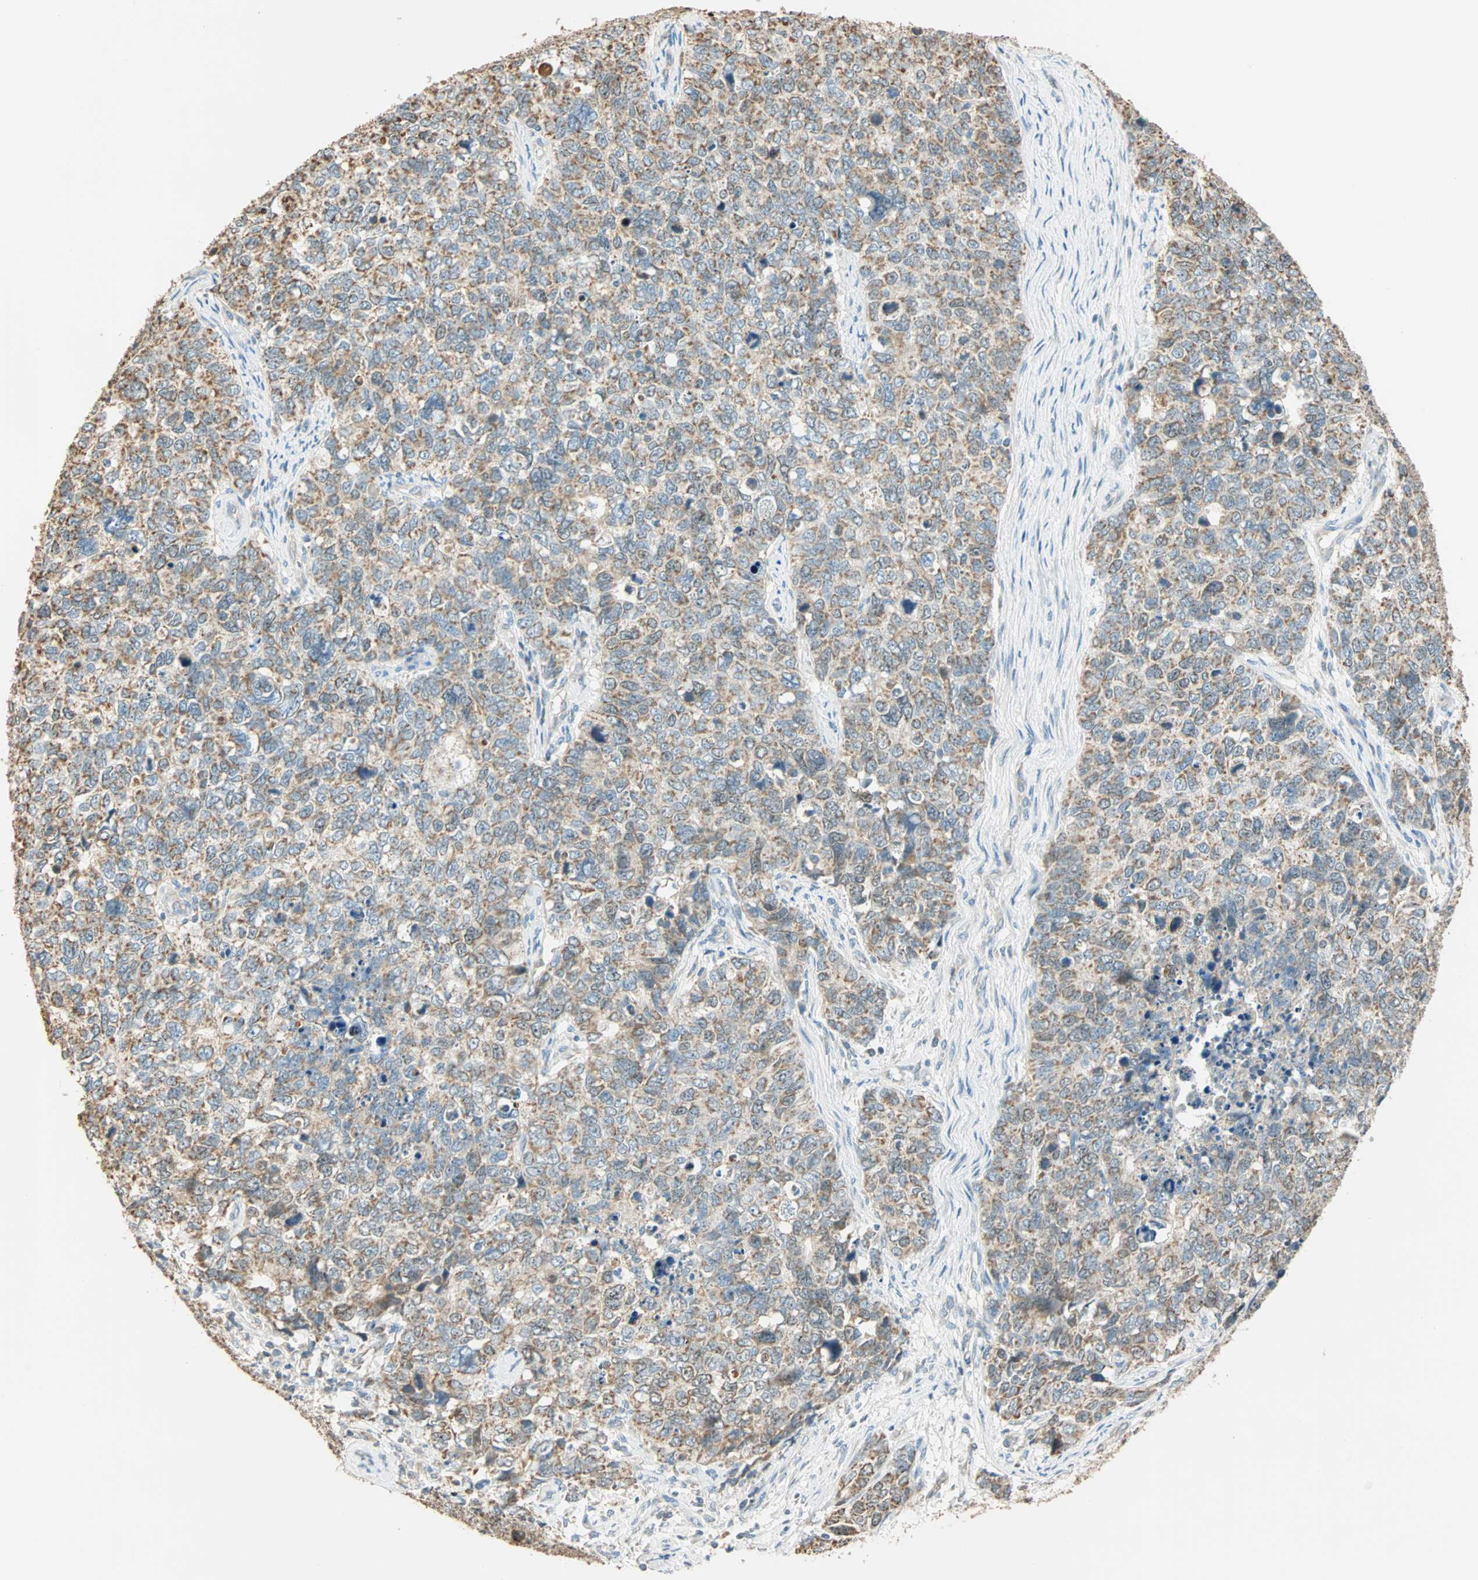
{"staining": {"intensity": "weak", "quantity": ">75%", "location": "cytoplasmic/membranous"}, "tissue": "cervical cancer", "cell_type": "Tumor cells", "image_type": "cancer", "snomed": [{"axis": "morphology", "description": "Squamous cell carcinoma, NOS"}, {"axis": "topography", "description": "Cervix"}], "caption": "Brown immunohistochemical staining in squamous cell carcinoma (cervical) displays weak cytoplasmic/membranous positivity in about >75% of tumor cells. (Brightfield microscopy of DAB IHC at high magnification).", "gene": "RAD18", "patient": {"sex": "female", "age": 63}}